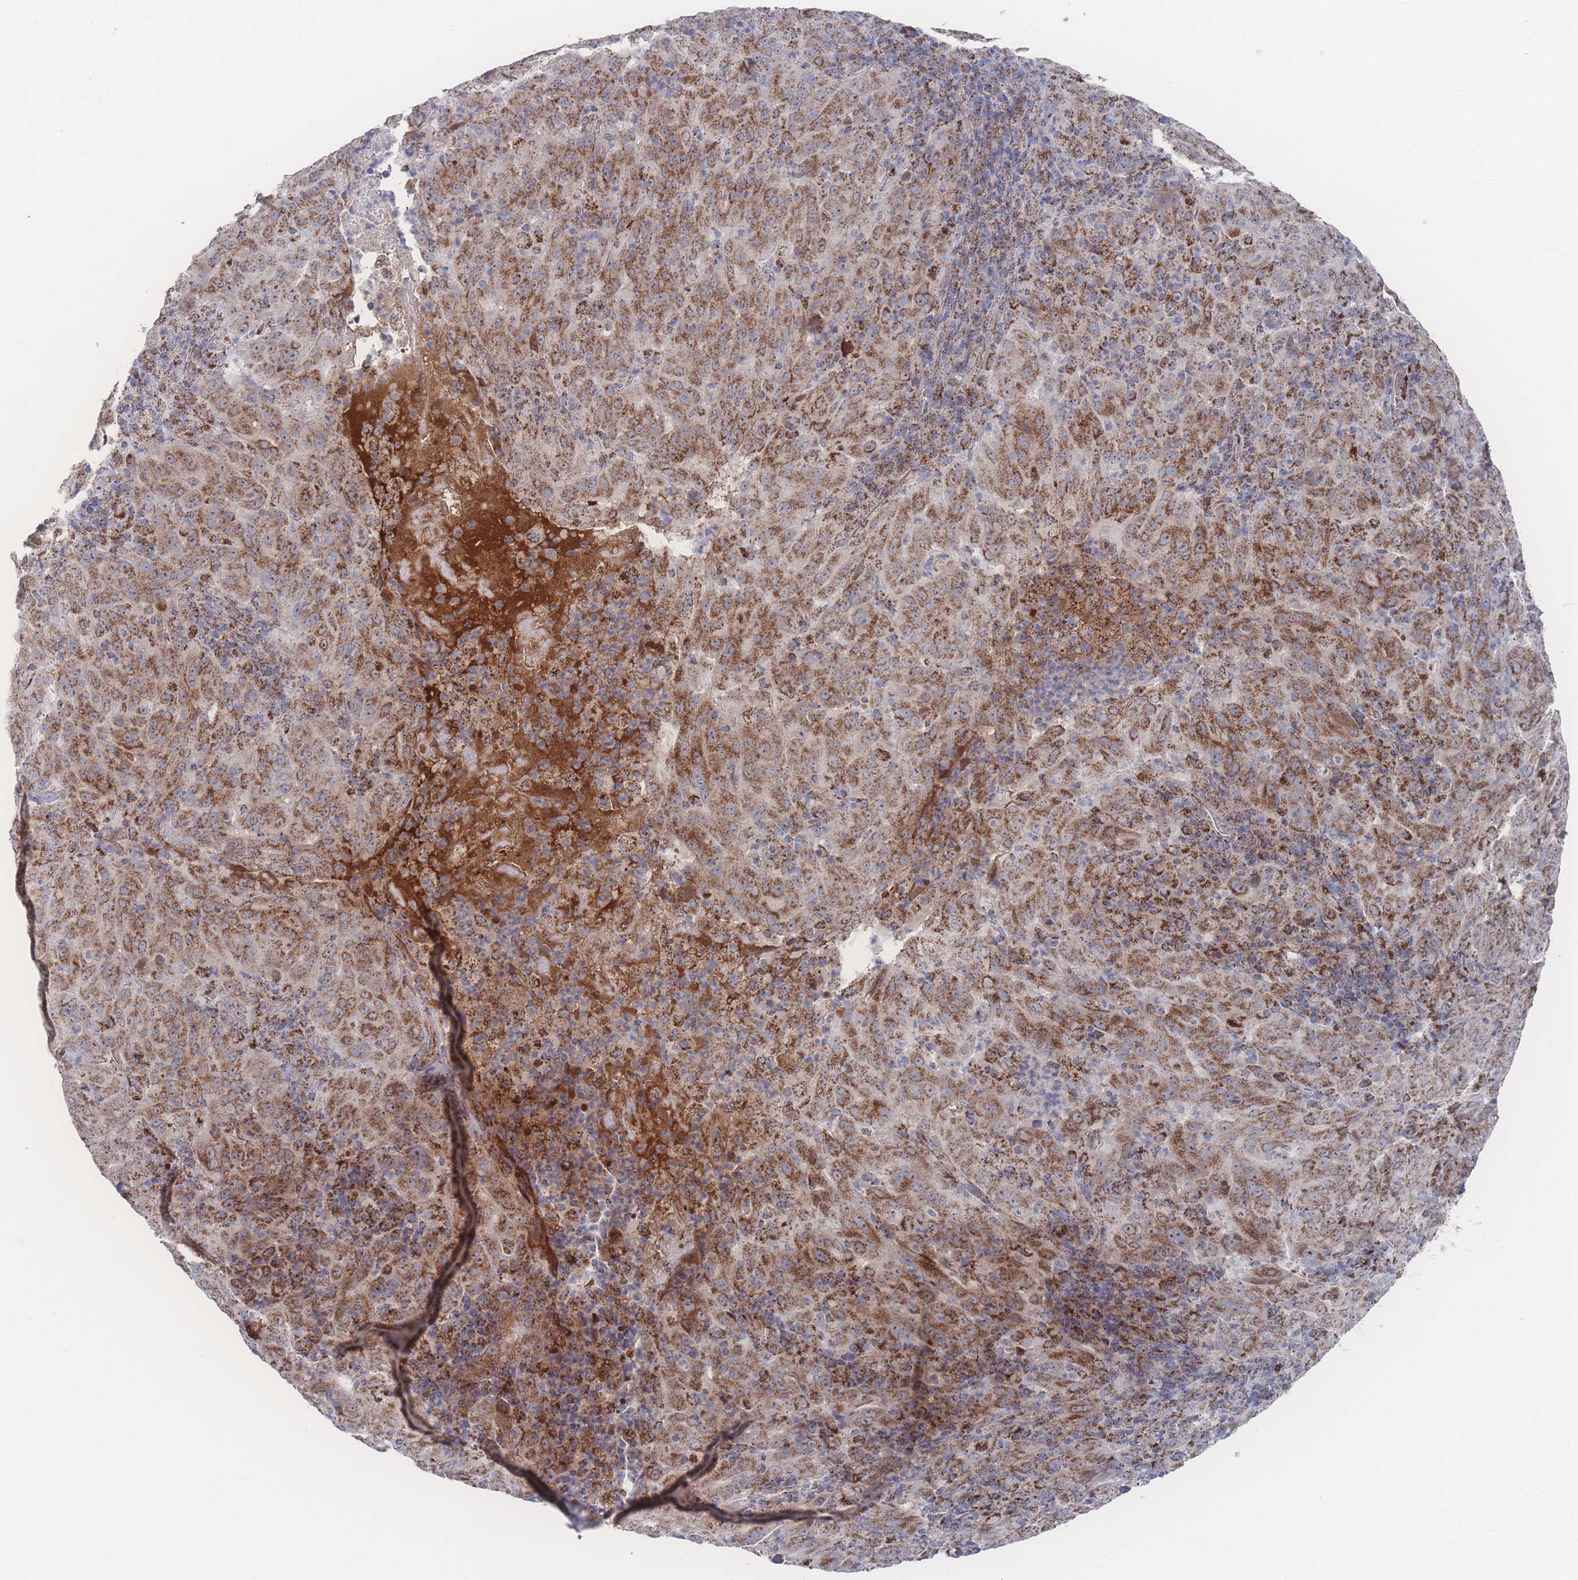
{"staining": {"intensity": "strong", "quantity": ">75%", "location": "cytoplasmic/membranous"}, "tissue": "pancreatic cancer", "cell_type": "Tumor cells", "image_type": "cancer", "snomed": [{"axis": "morphology", "description": "Adenocarcinoma, NOS"}, {"axis": "topography", "description": "Pancreas"}], "caption": "Tumor cells show strong cytoplasmic/membranous staining in approximately >75% of cells in adenocarcinoma (pancreatic).", "gene": "PEX14", "patient": {"sex": "male", "age": 63}}